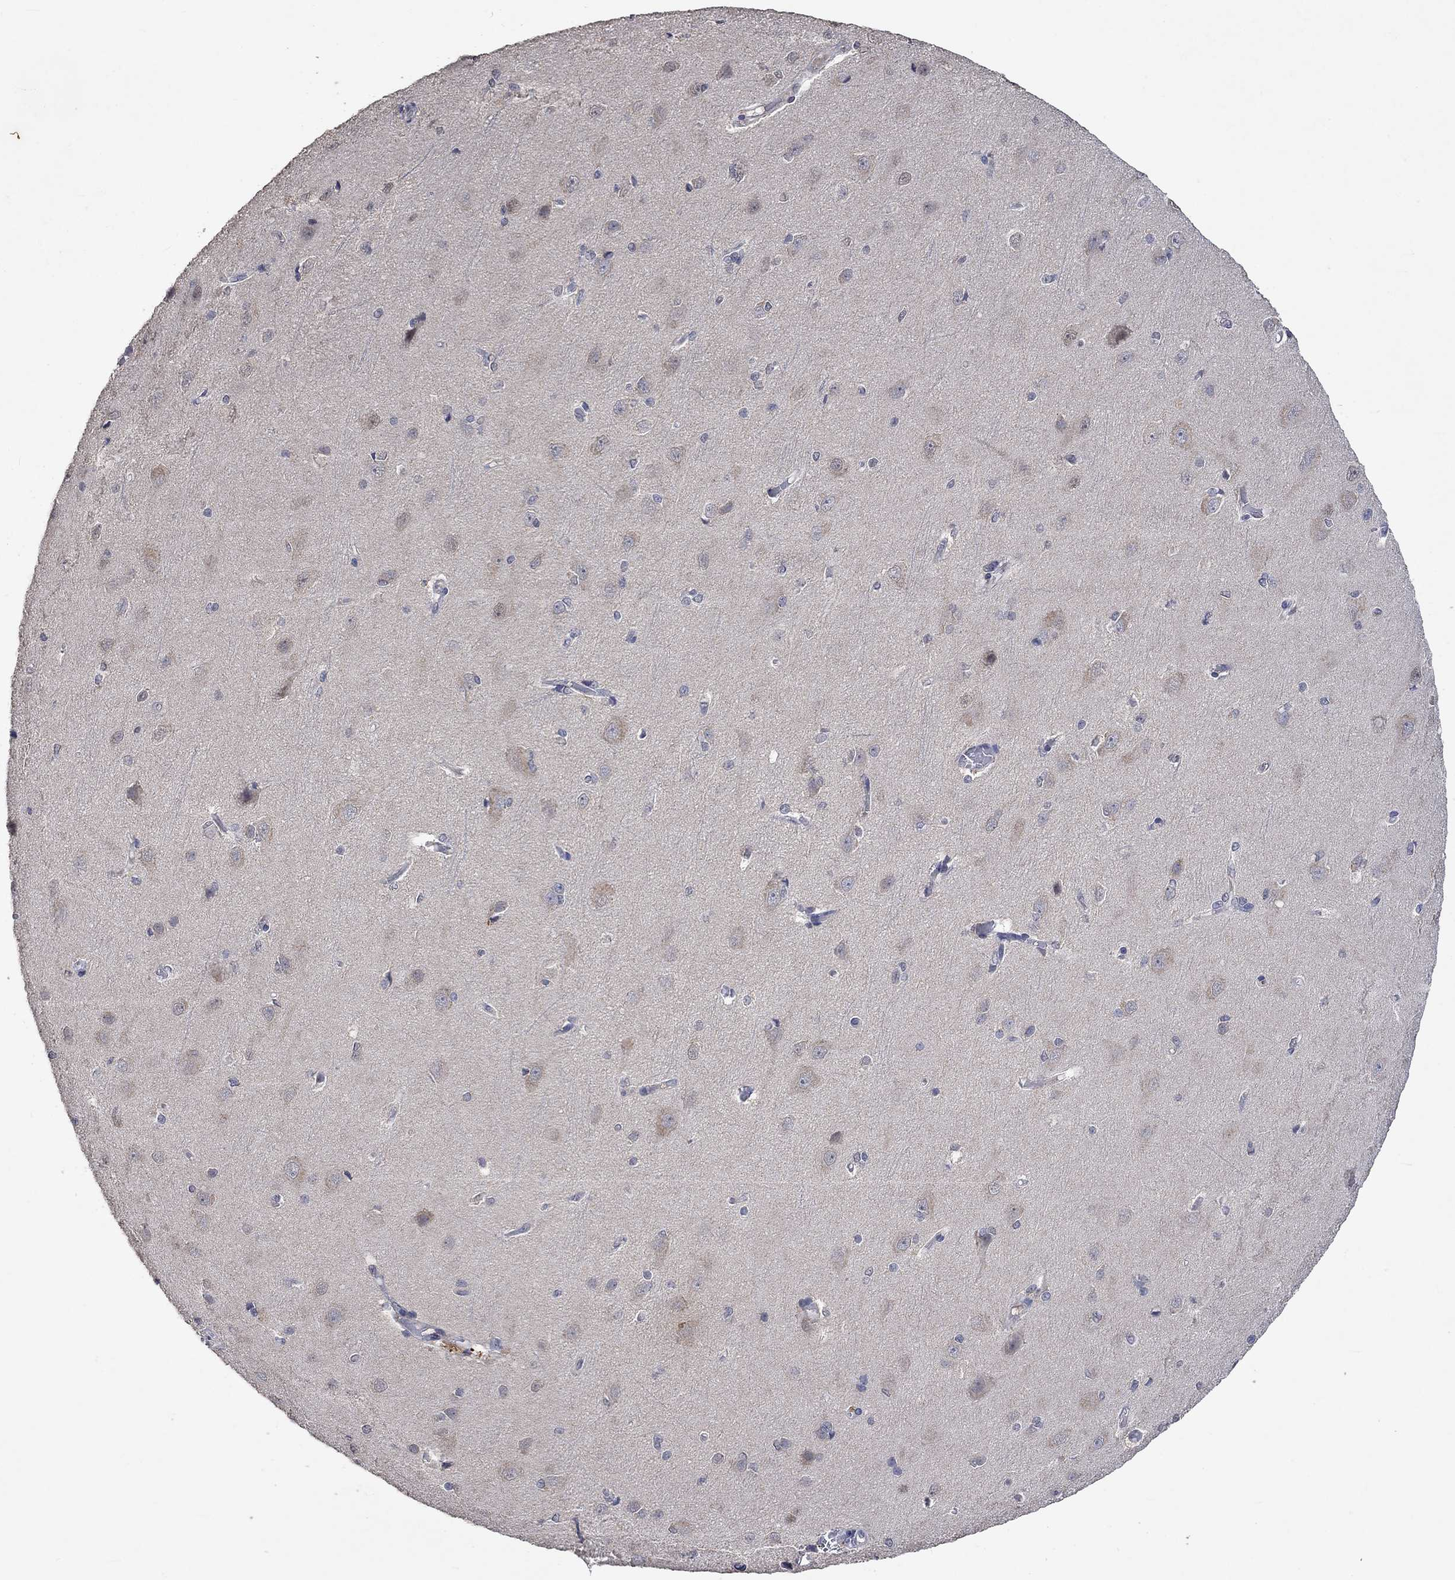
{"staining": {"intensity": "negative", "quantity": "none", "location": "none"}, "tissue": "cerebral cortex", "cell_type": "Endothelial cells", "image_type": "normal", "snomed": [{"axis": "morphology", "description": "Normal tissue, NOS"}, {"axis": "topography", "description": "Cerebral cortex"}], "caption": "This is an immunohistochemistry (IHC) image of normal cerebral cortex. There is no positivity in endothelial cells.", "gene": "PTPN20", "patient": {"sex": "male", "age": 37}}